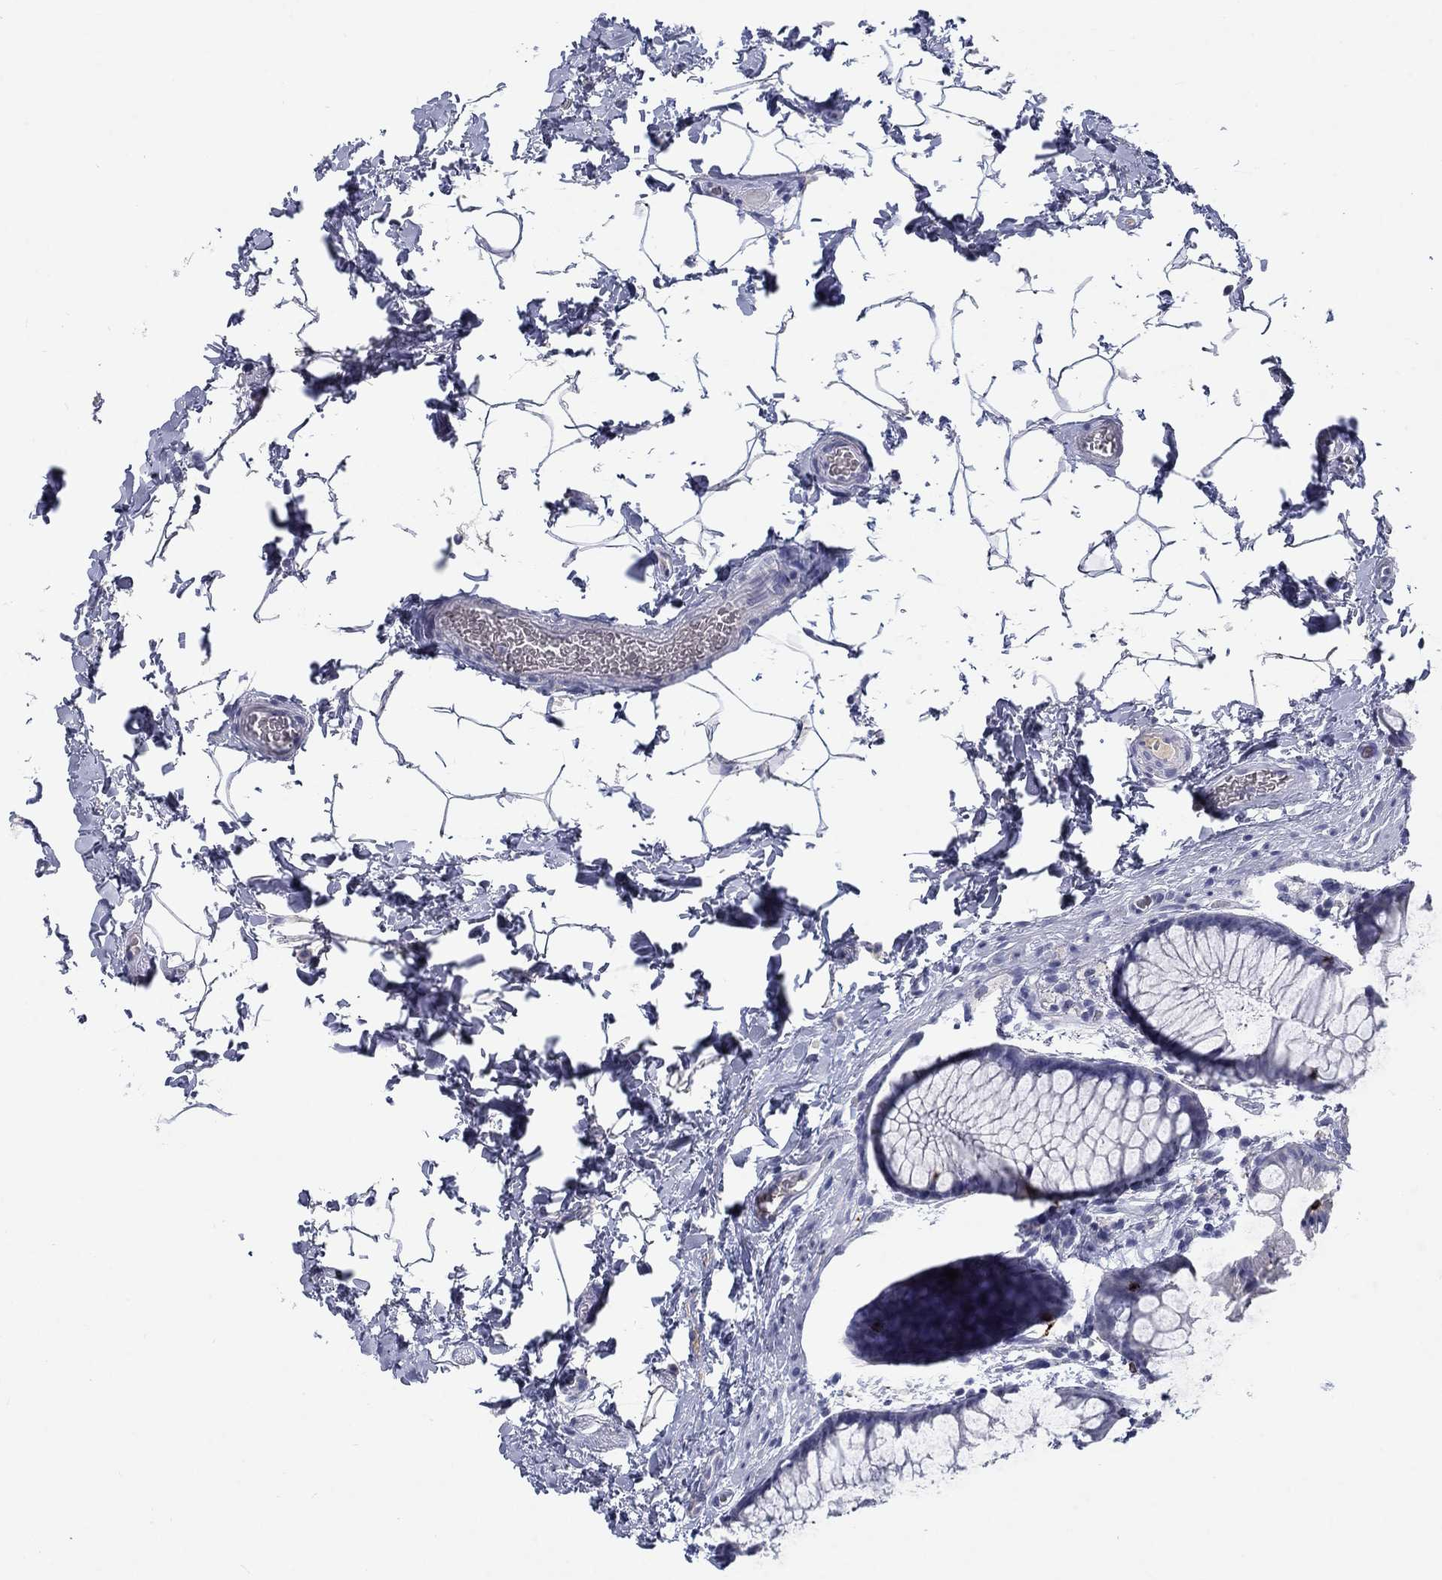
{"staining": {"intensity": "negative", "quantity": "none", "location": "none"}, "tissue": "rectum", "cell_type": "Glandular cells", "image_type": "normal", "snomed": [{"axis": "morphology", "description": "Normal tissue, NOS"}, {"axis": "topography", "description": "Rectum"}], "caption": "A histopathology image of rectum stained for a protein reveals no brown staining in glandular cells. (DAB (3,3'-diaminobenzidine) immunohistochemistry visualized using brightfield microscopy, high magnification).", "gene": "GZMA", "patient": {"sex": "female", "age": 62}}